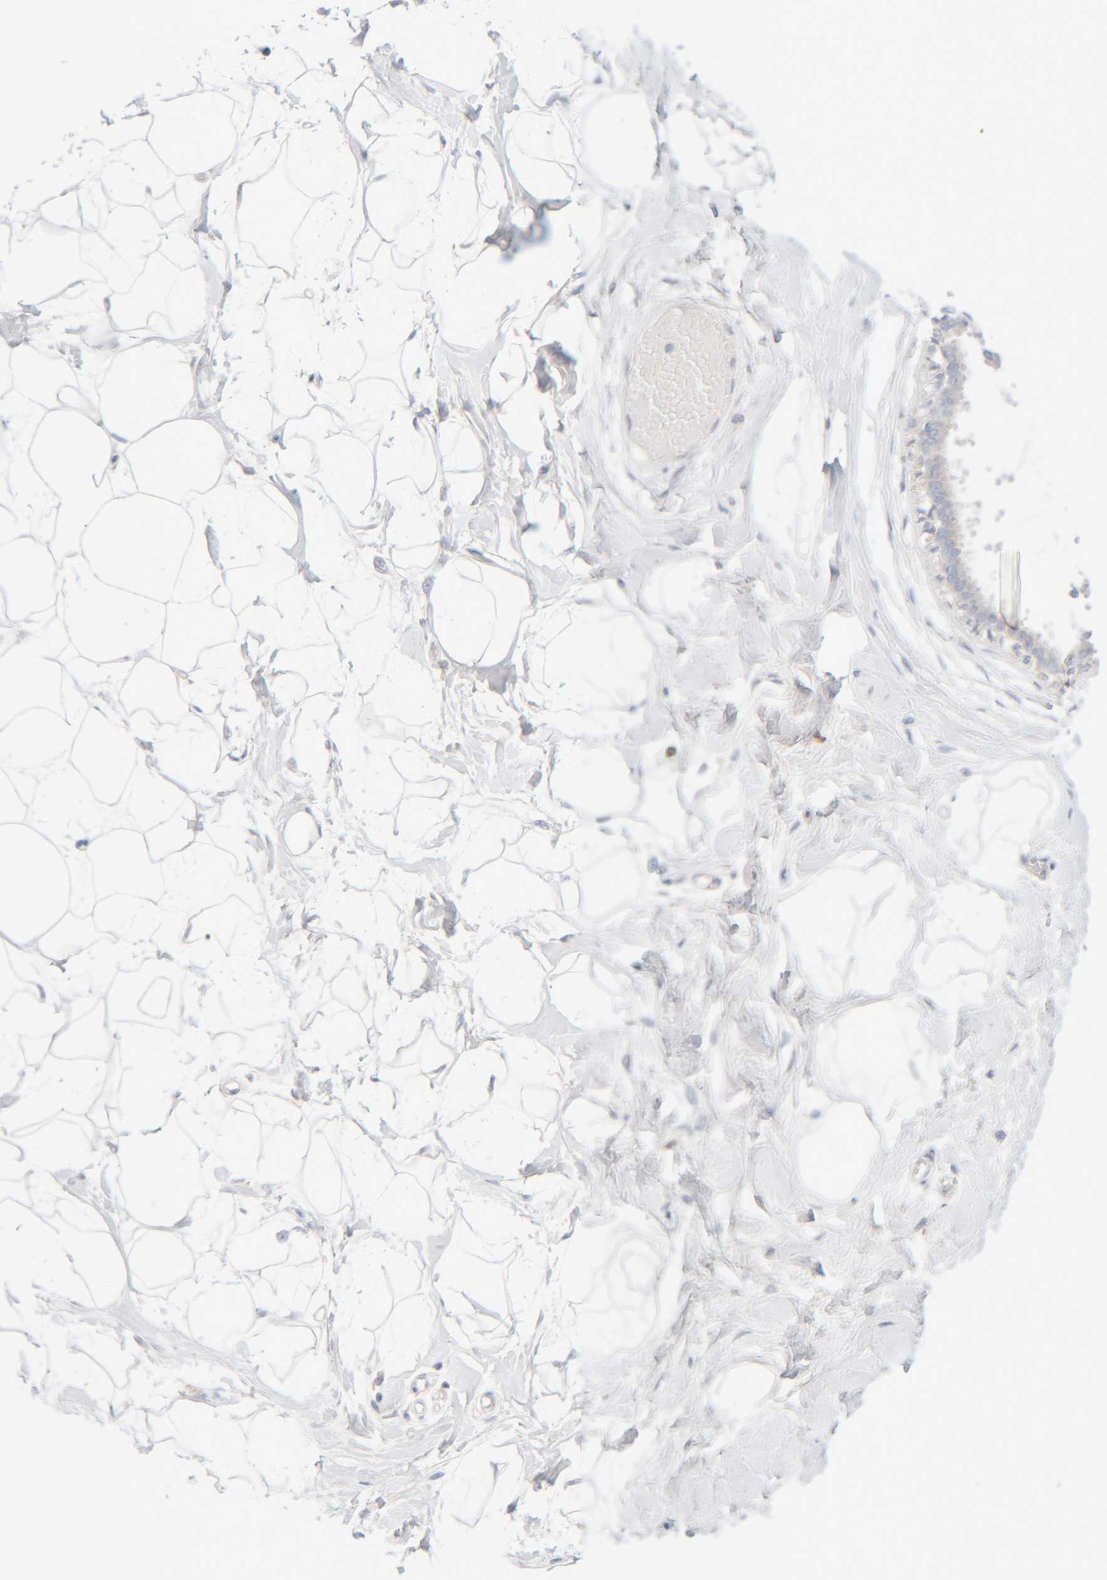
{"staining": {"intensity": "negative", "quantity": "none", "location": "none"}, "tissue": "breast", "cell_type": "Adipocytes", "image_type": "normal", "snomed": [{"axis": "morphology", "description": "Normal tissue, NOS"}, {"axis": "topography", "description": "Breast"}], "caption": "DAB (3,3'-diaminobenzidine) immunohistochemical staining of unremarkable human breast exhibits no significant positivity in adipocytes.", "gene": "RIDA", "patient": {"sex": "female", "age": 45}}